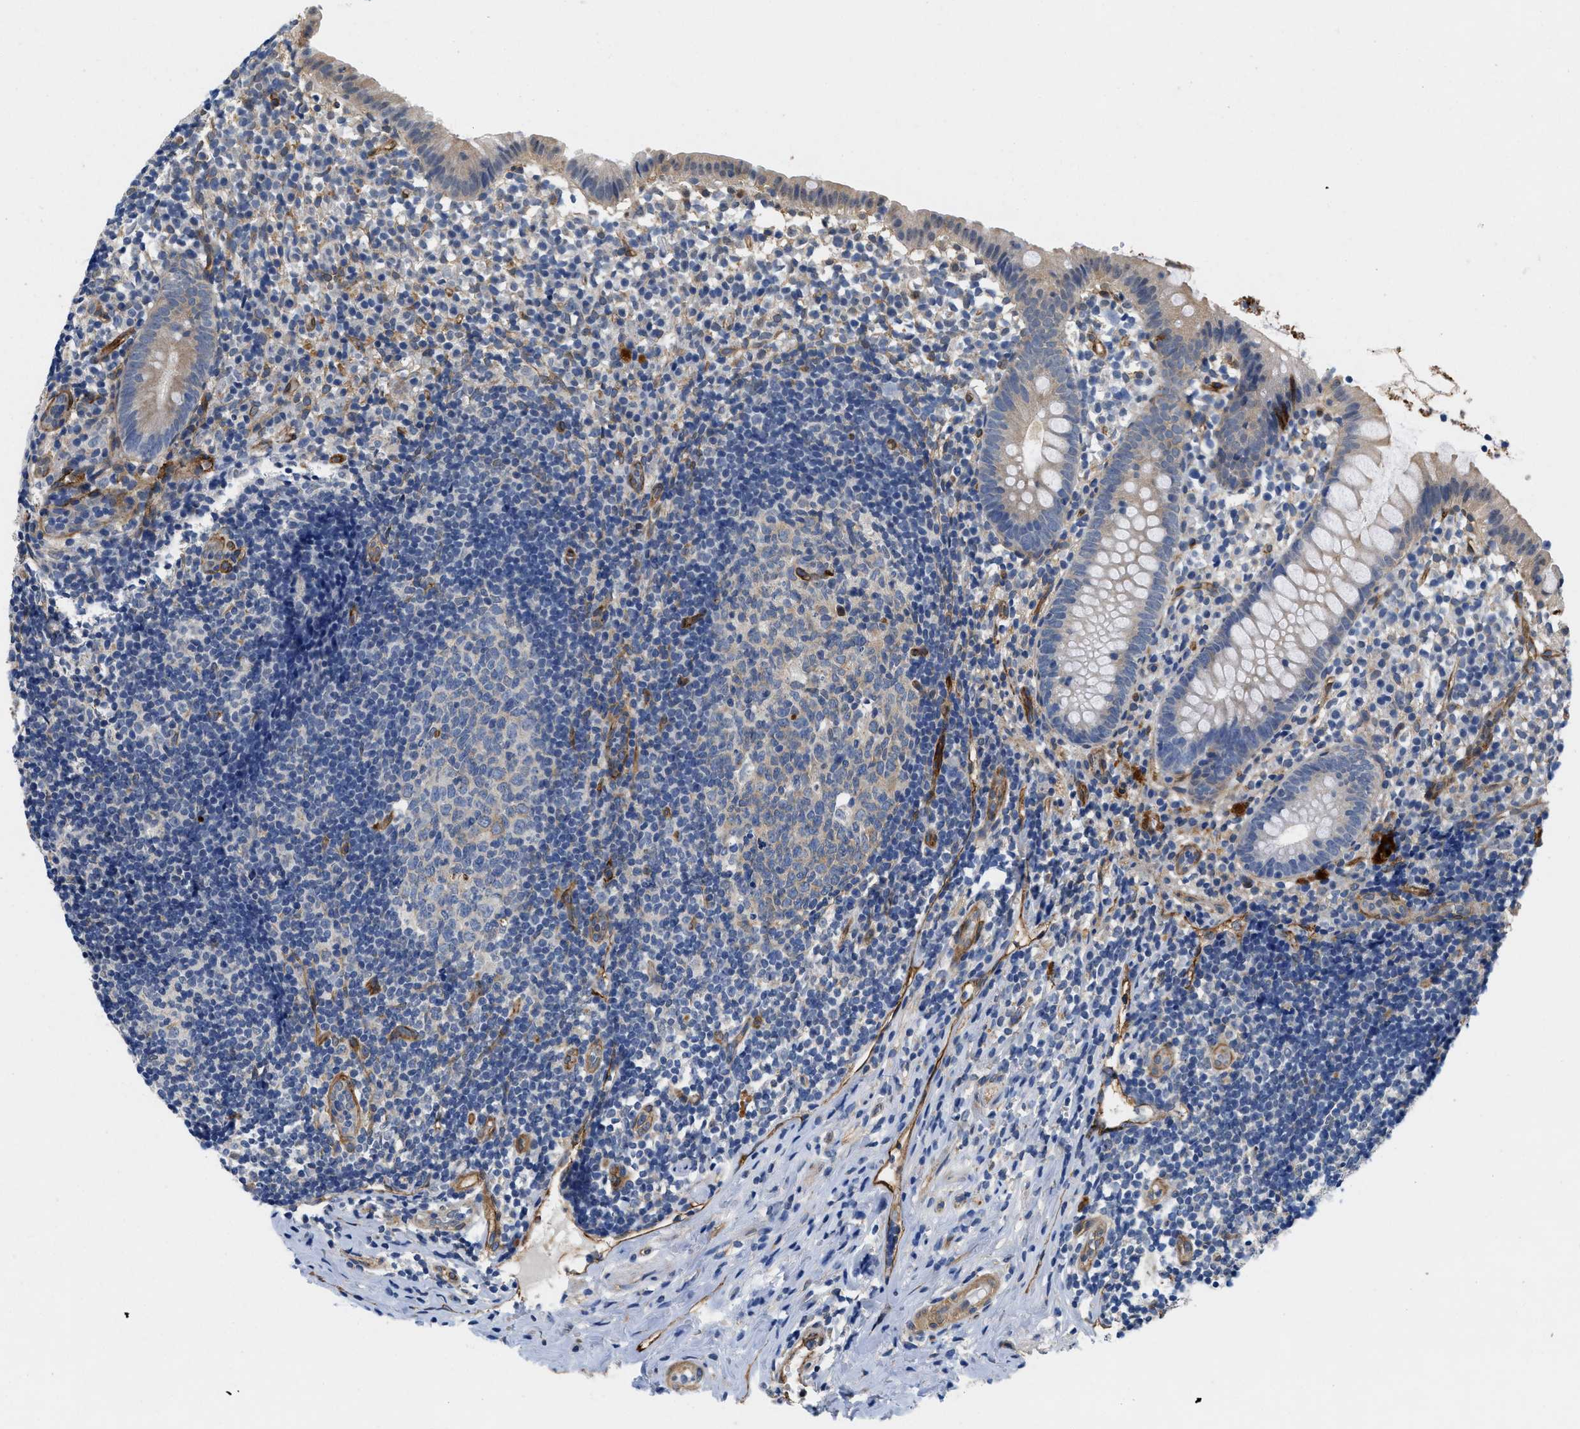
{"staining": {"intensity": "strong", "quantity": "<25%", "location": "cytoplasmic/membranous,nuclear"}, "tissue": "appendix", "cell_type": "Glandular cells", "image_type": "normal", "snomed": [{"axis": "morphology", "description": "Normal tissue, NOS"}, {"axis": "topography", "description": "Appendix"}], "caption": "About <25% of glandular cells in normal appendix display strong cytoplasmic/membranous,nuclear protein staining as visualized by brown immunohistochemical staining.", "gene": "RAPH1", "patient": {"sex": "female", "age": 20}}